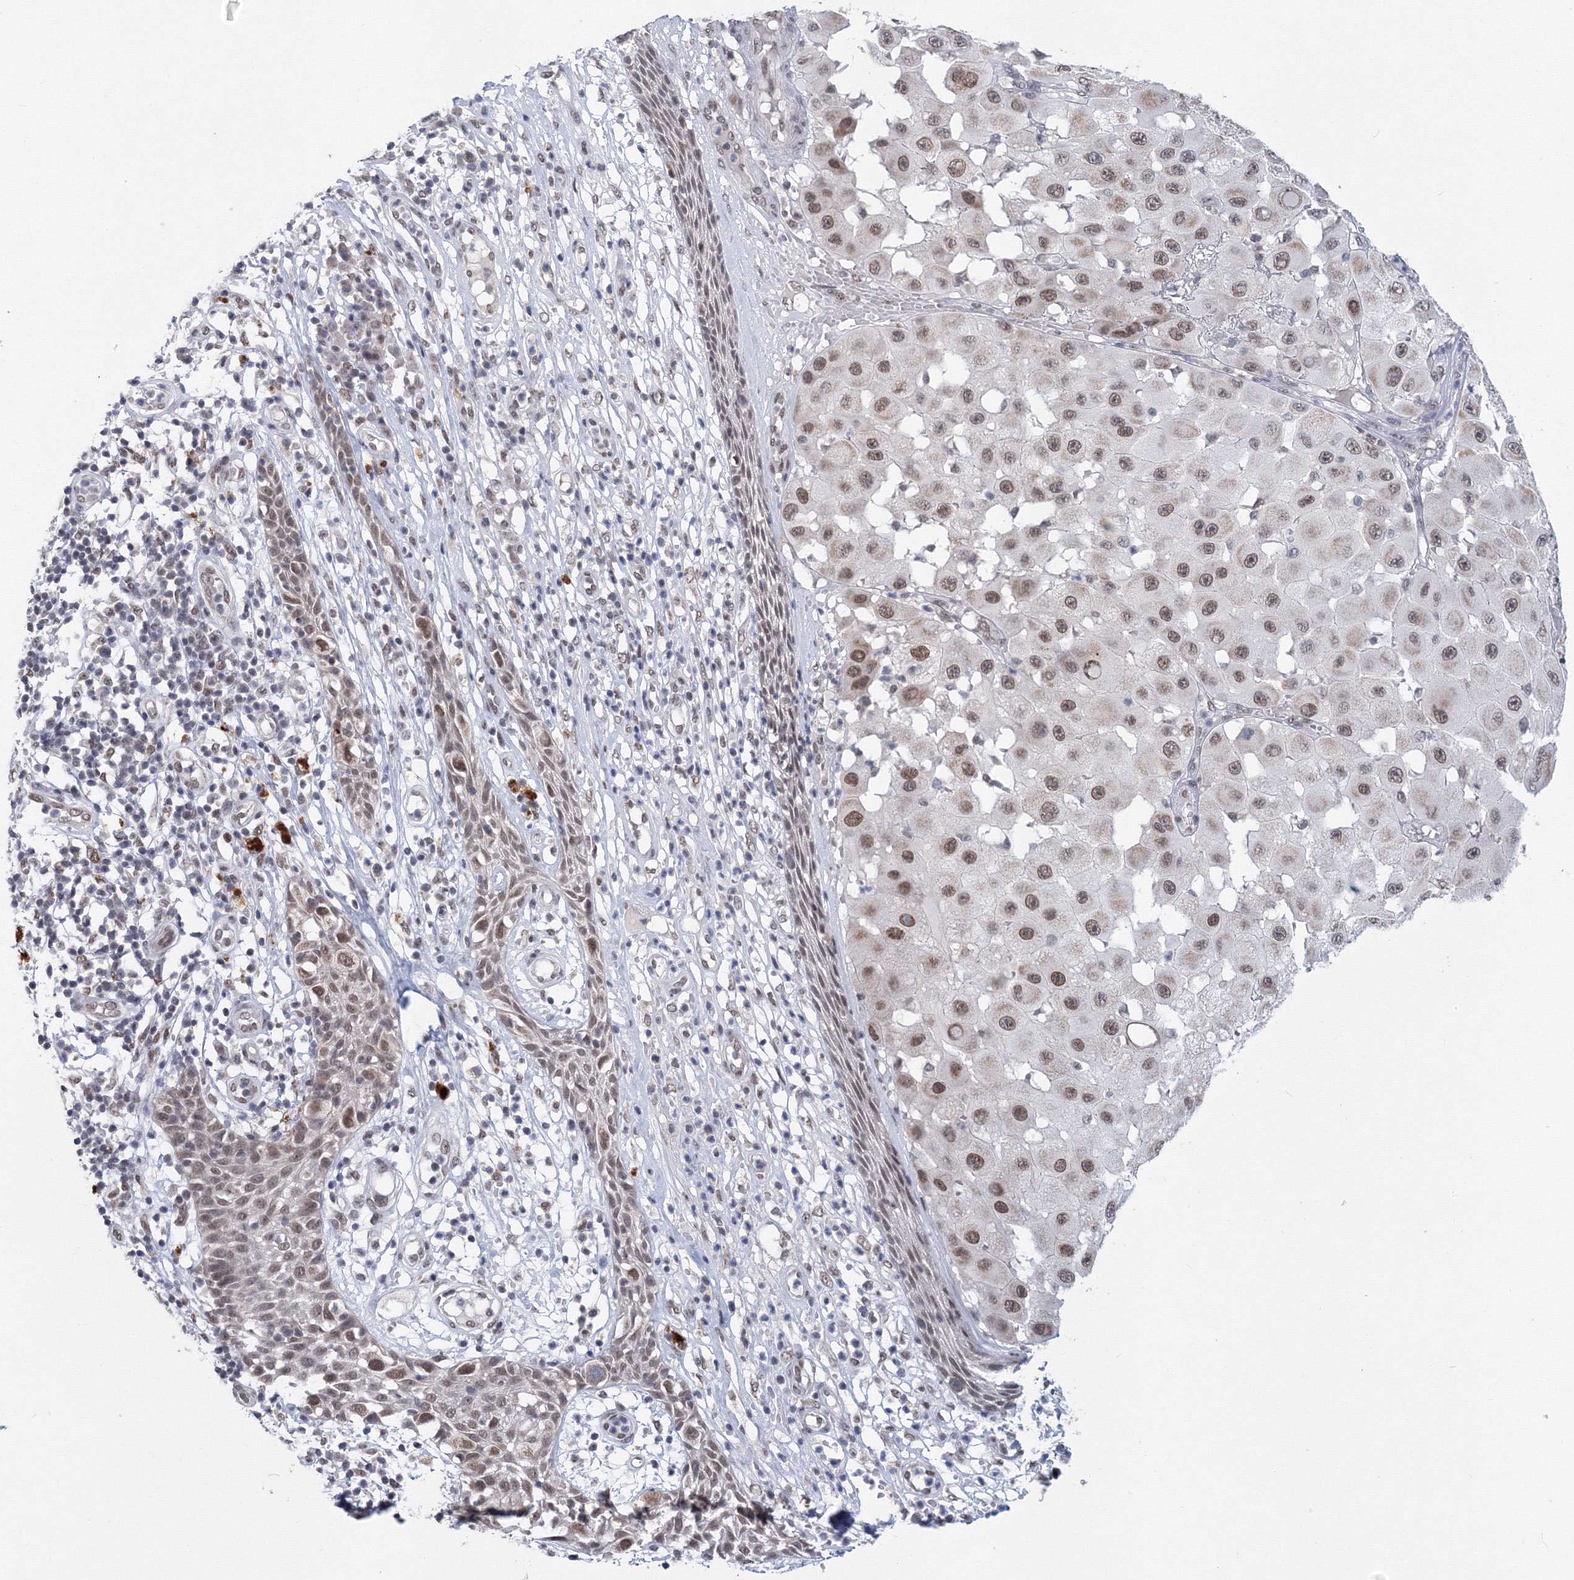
{"staining": {"intensity": "moderate", "quantity": "25%-75%", "location": "nuclear"}, "tissue": "melanoma", "cell_type": "Tumor cells", "image_type": "cancer", "snomed": [{"axis": "morphology", "description": "Malignant melanoma, NOS"}, {"axis": "topography", "description": "Skin"}], "caption": "A brown stain shows moderate nuclear positivity of a protein in melanoma tumor cells.", "gene": "SF3B6", "patient": {"sex": "female", "age": 81}}